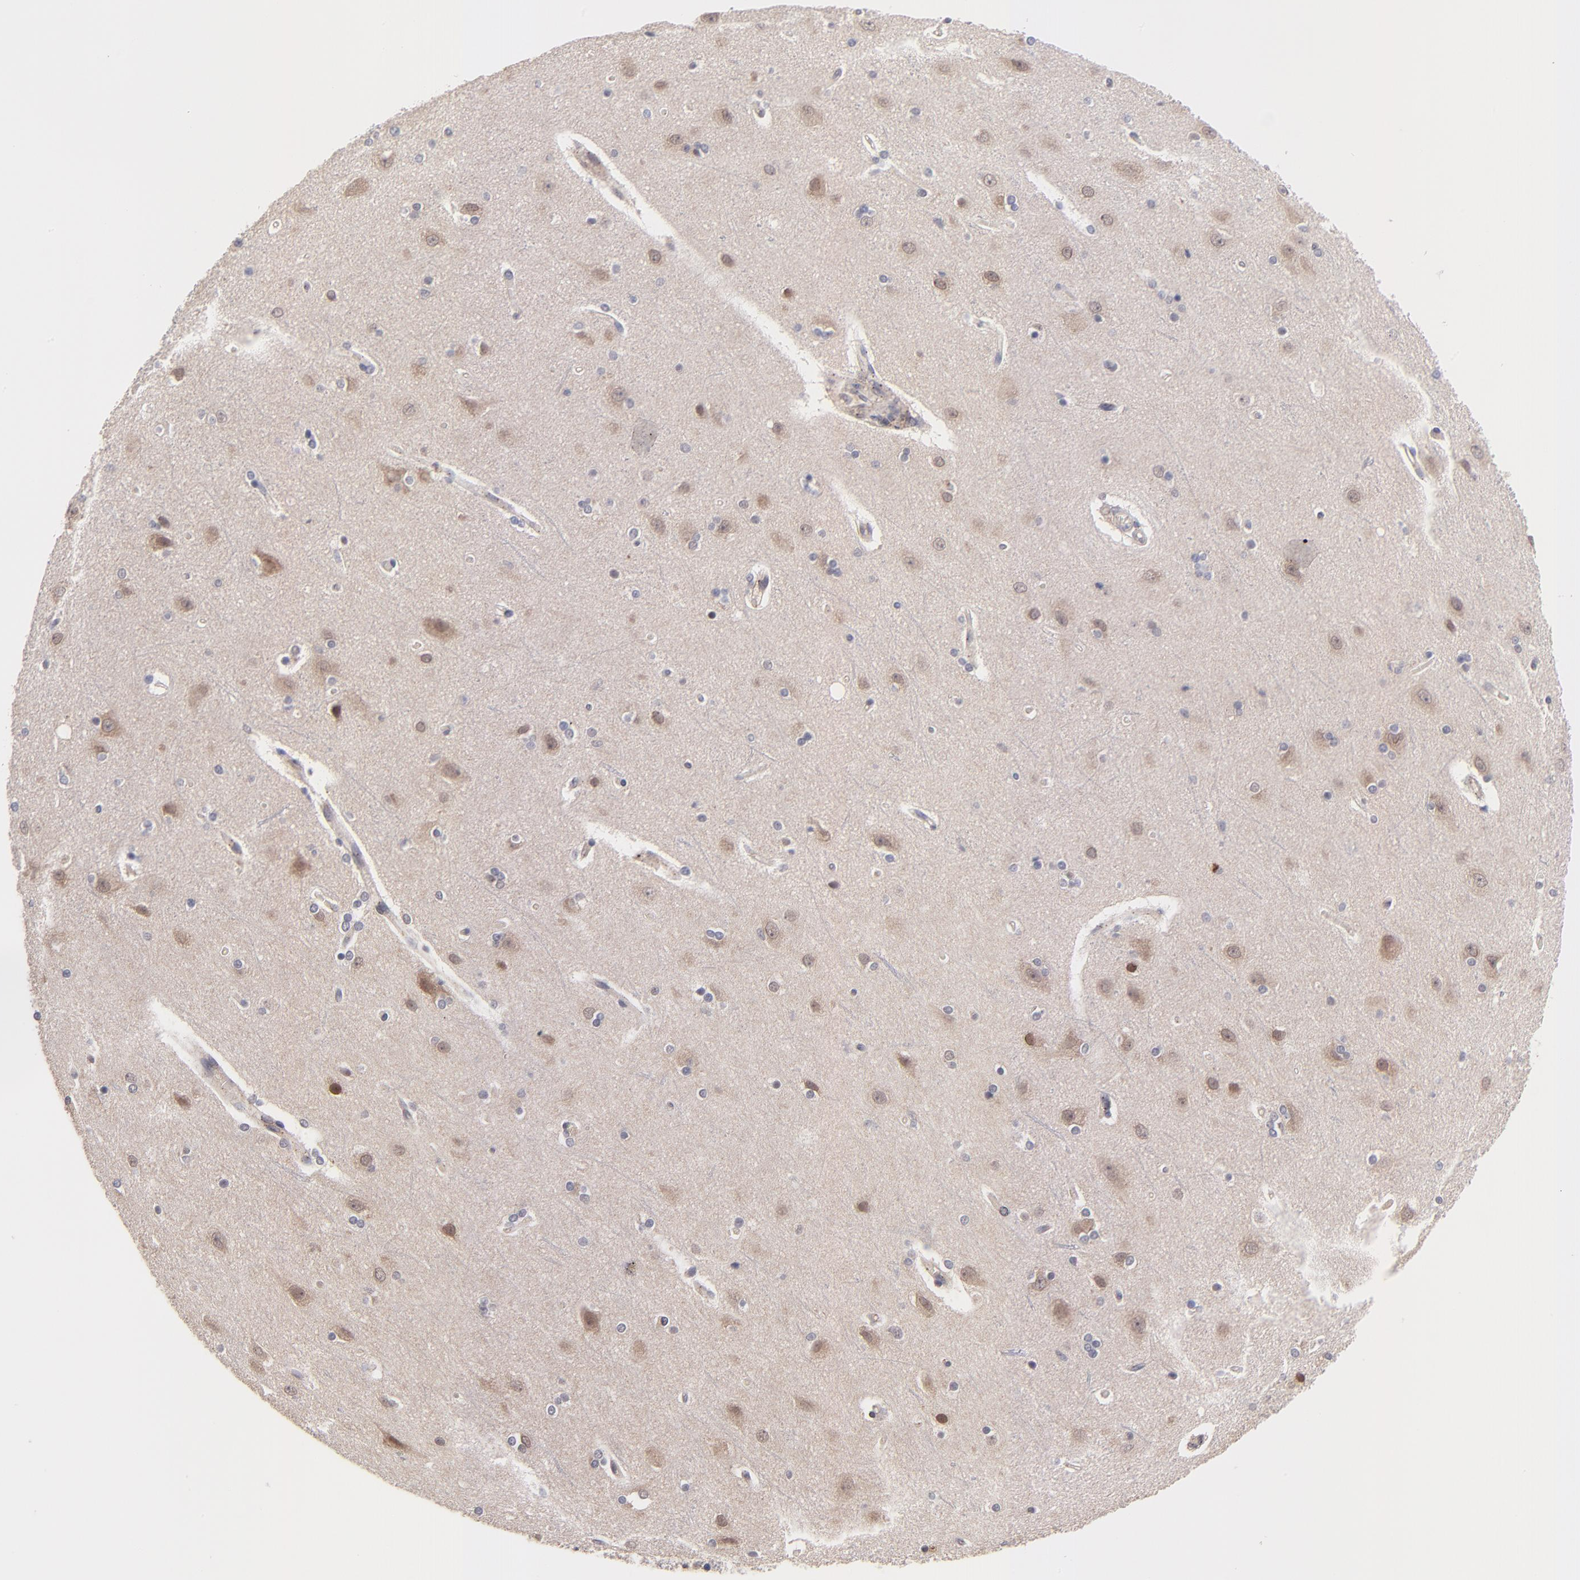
{"staining": {"intensity": "negative", "quantity": "none", "location": "none"}, "tissue": "cerebral cortex", "cell_type": "Endothelial cells", "image_type": "normal", "snomed": [{"axis": "morphology", "description": "Normal tissue, NOS"}, {"axis": "topography", "description": "Cerebral cortex"}], "caption": "Endothelial cells are negative for brown protein staining in normal cerebral cortex. (DAB (3,3'-diaminobenzidine) IHC with hematoxylin counter stain).", "gene": "ZNF747", "patient": {"sex": "female", "age": 54}}